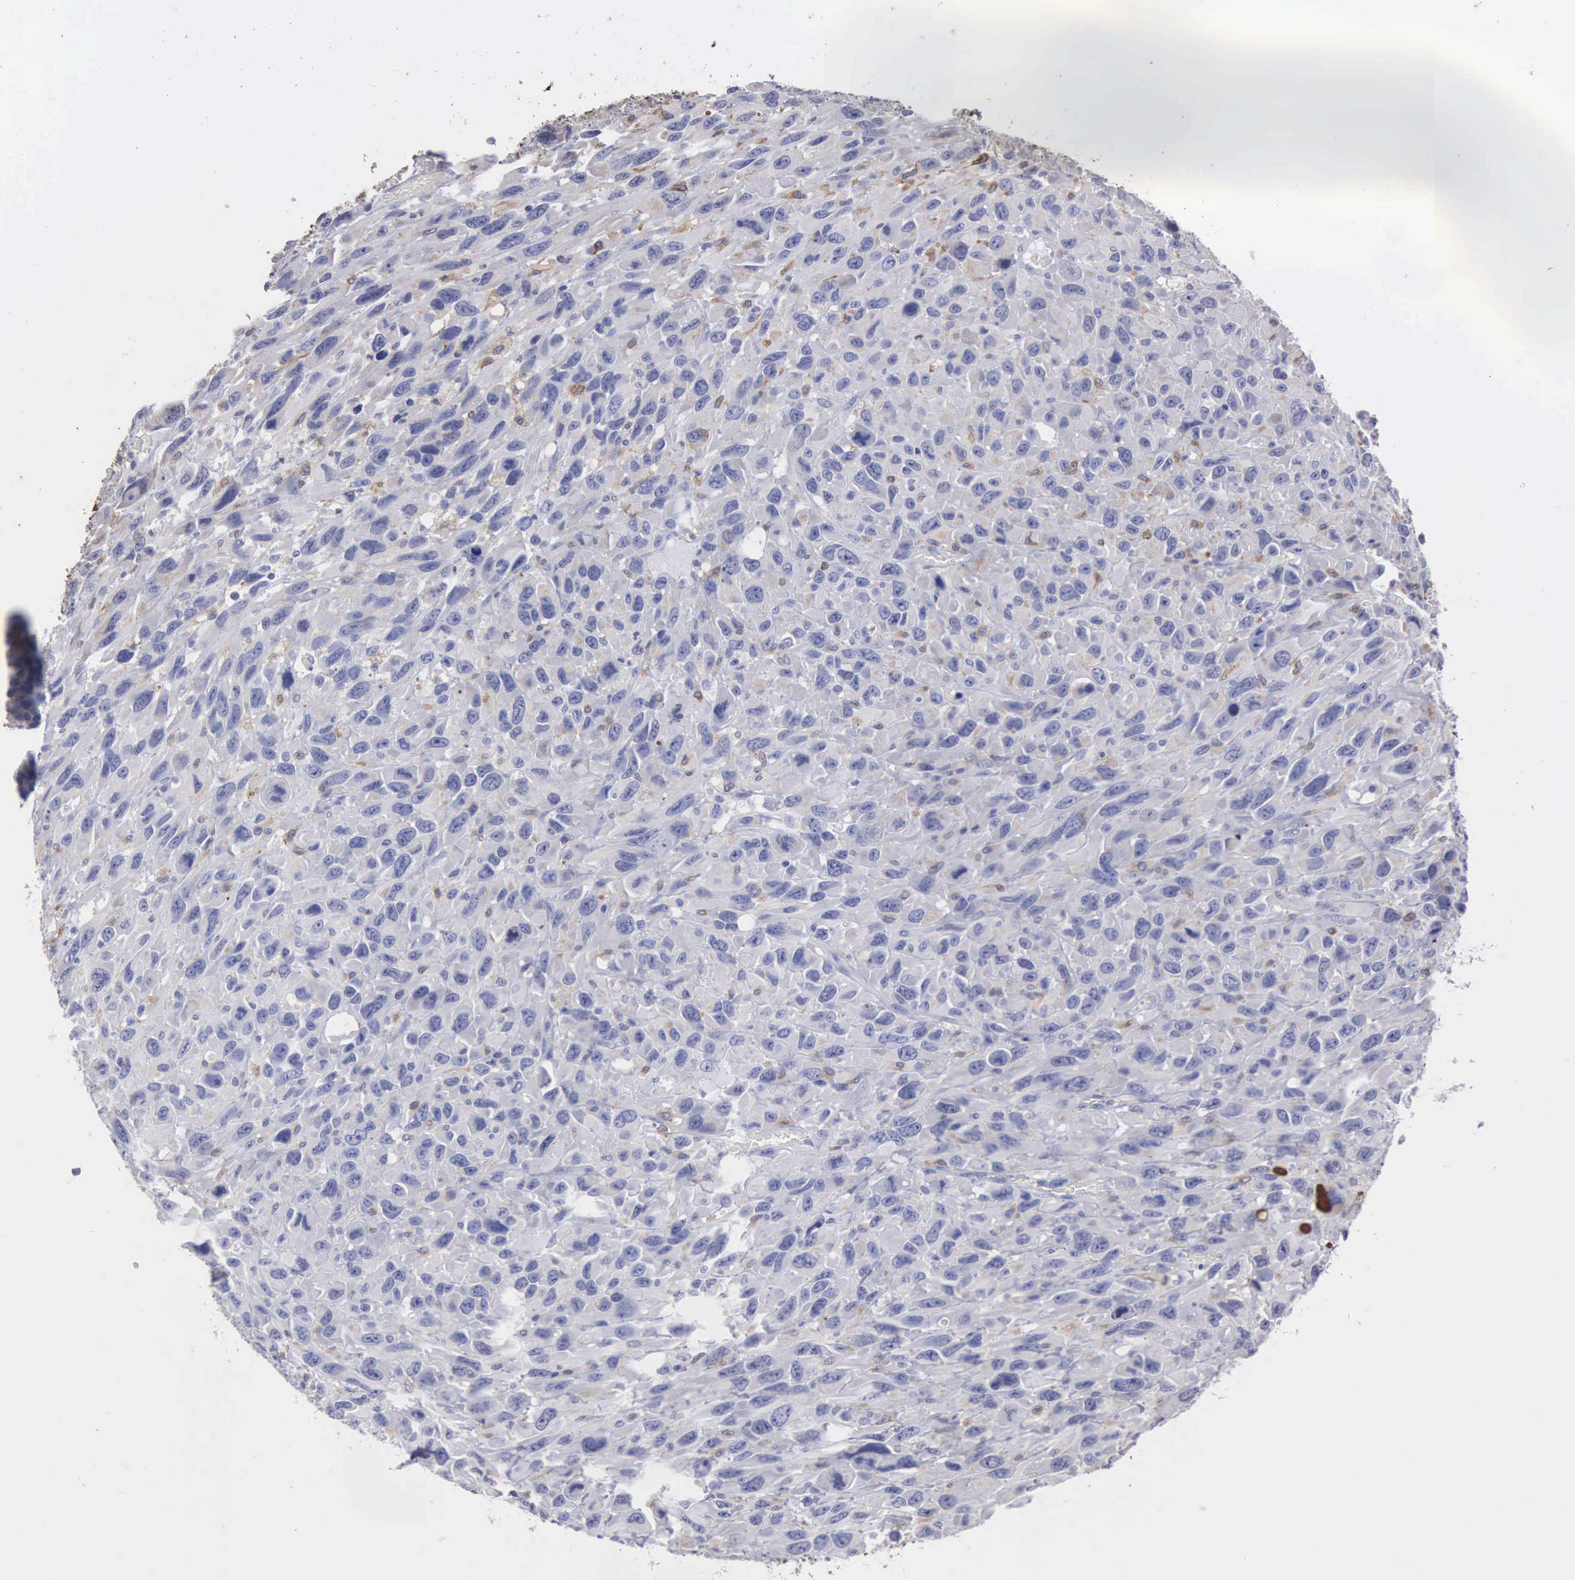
{"staining": {"intensity": "negative", "quantity": "none", "location": "none"}, "tissue": "renal cancer", "cell_type": "Tumor cells", "image_type": "cancer", "snomed": [{"axis": "morphology", "description": "Adenocarcinoma, NOS"}, {"axis": "topography", "description": "Kidney"}], "caption": "The immunohistochemistry (IHC) image has no significant expression in tumor cells of renal adenocarcinoma tissue. (Brightfield microscopy of DAB (3,3'-diaminobenzidine) immunohistochemistry (IHC) at high magnification).", "gene": "LIN52", "patient": {"sex": "male", "age": 79}}